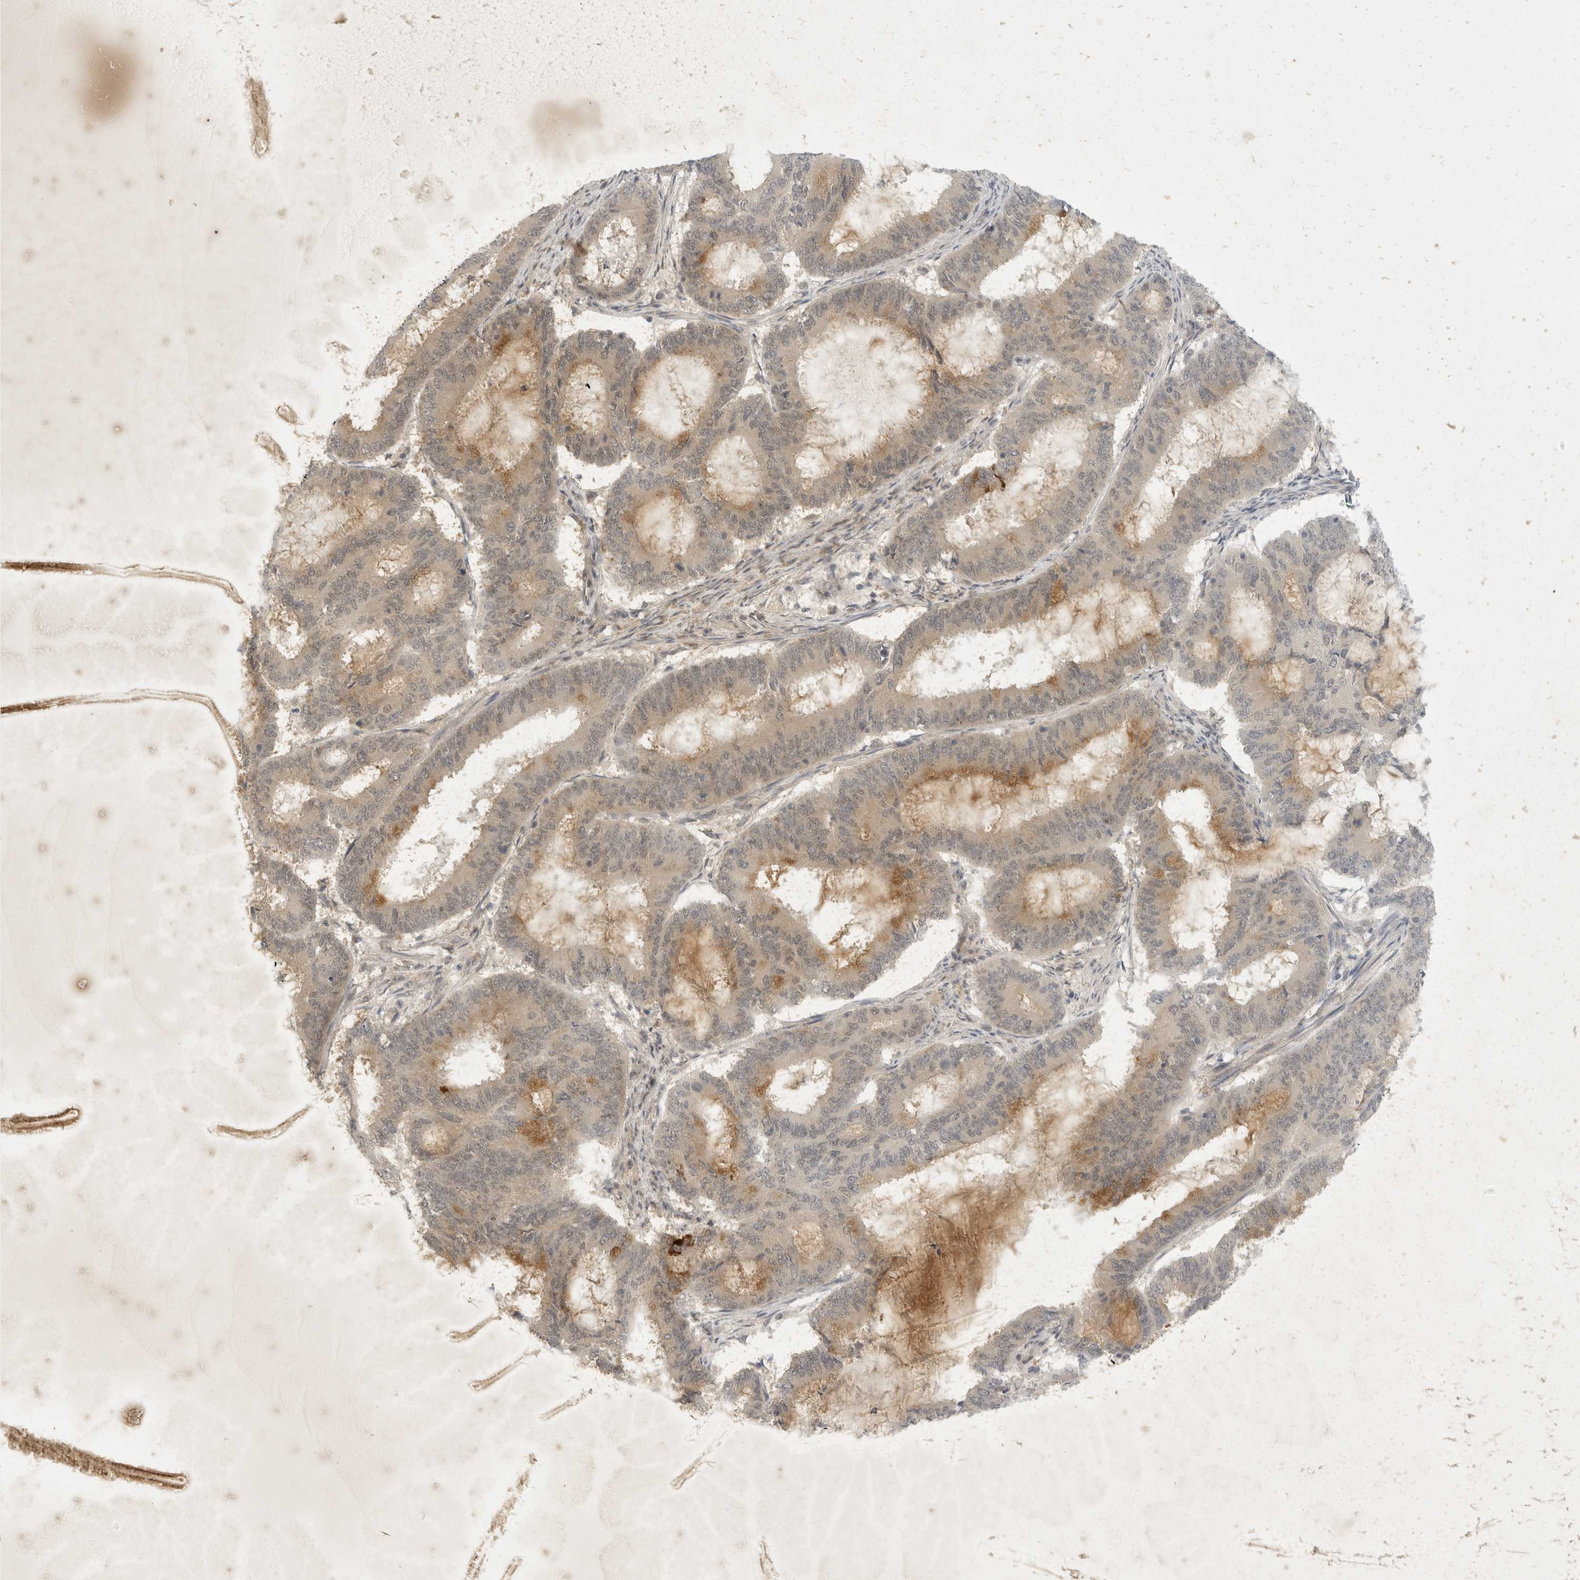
{"staining": {"intensity": "weak", "quantity": "25%-75%", "location": "cytoplasmic/membranous"}, "tissue": "endometrial cancer", "cell_type": "Tumor cells", "image_type": "cancer", "snomed": [{"axis": "morphology", "description": "Adenocarcinoma, NOS"}, {"axis": "topography", "description": "Endometrium"}], "caption": "Endometrial cancer (adenocarcinoma) tissue demonstrates weak cytoplasmic/membranous expression in approximately 25%-75% of tumor cells, visualized by immunohistochemistry.", "gene": "TOM1L2", "patient": {"sex": "female", "age": 51}}